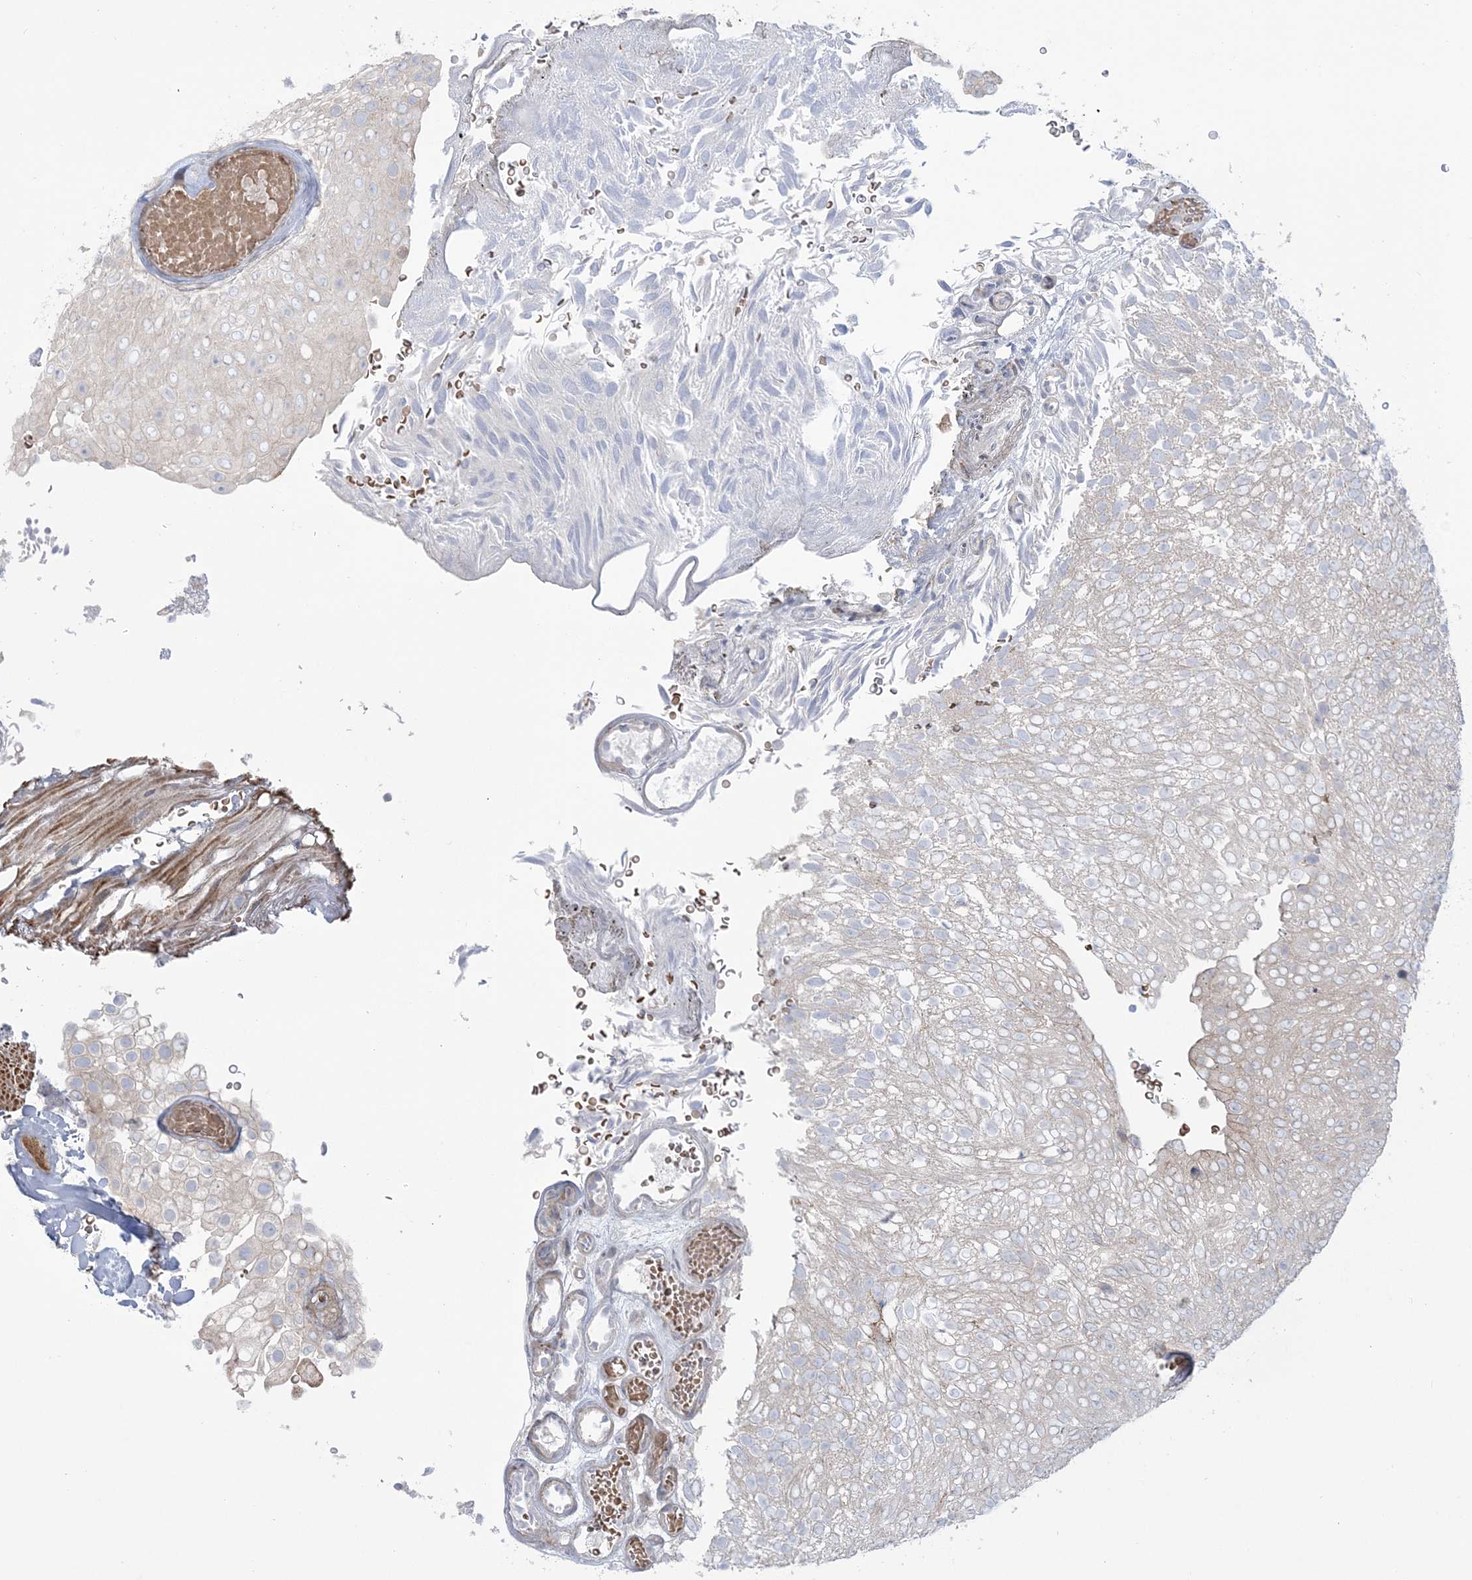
{"staining": {"intensity": "negative", "quantity": "none", "location": "none"}, "tissue": "urothelial cancer", "cell_type": "Tumor cells", "image_type": "cancer", "snomed": [{"axis": "morphology", "description": "Urothelial carcinoma, Low grade"}, {"axis": "topography", "description": "Urinary bladder"}], "caption": "Immunohistochemical staining of urothelial carcinoma (low-grade) shows no significant positivity in tumor cells. (Stains: DAB (3,3'-diaminobenzidine) immunohistochemistry with hematoxylin counter stain, Microscopy: brightfield microscopy at high magnification).", "gene": "NUDT9", "patient": {"sex": "male", "age": 78}}